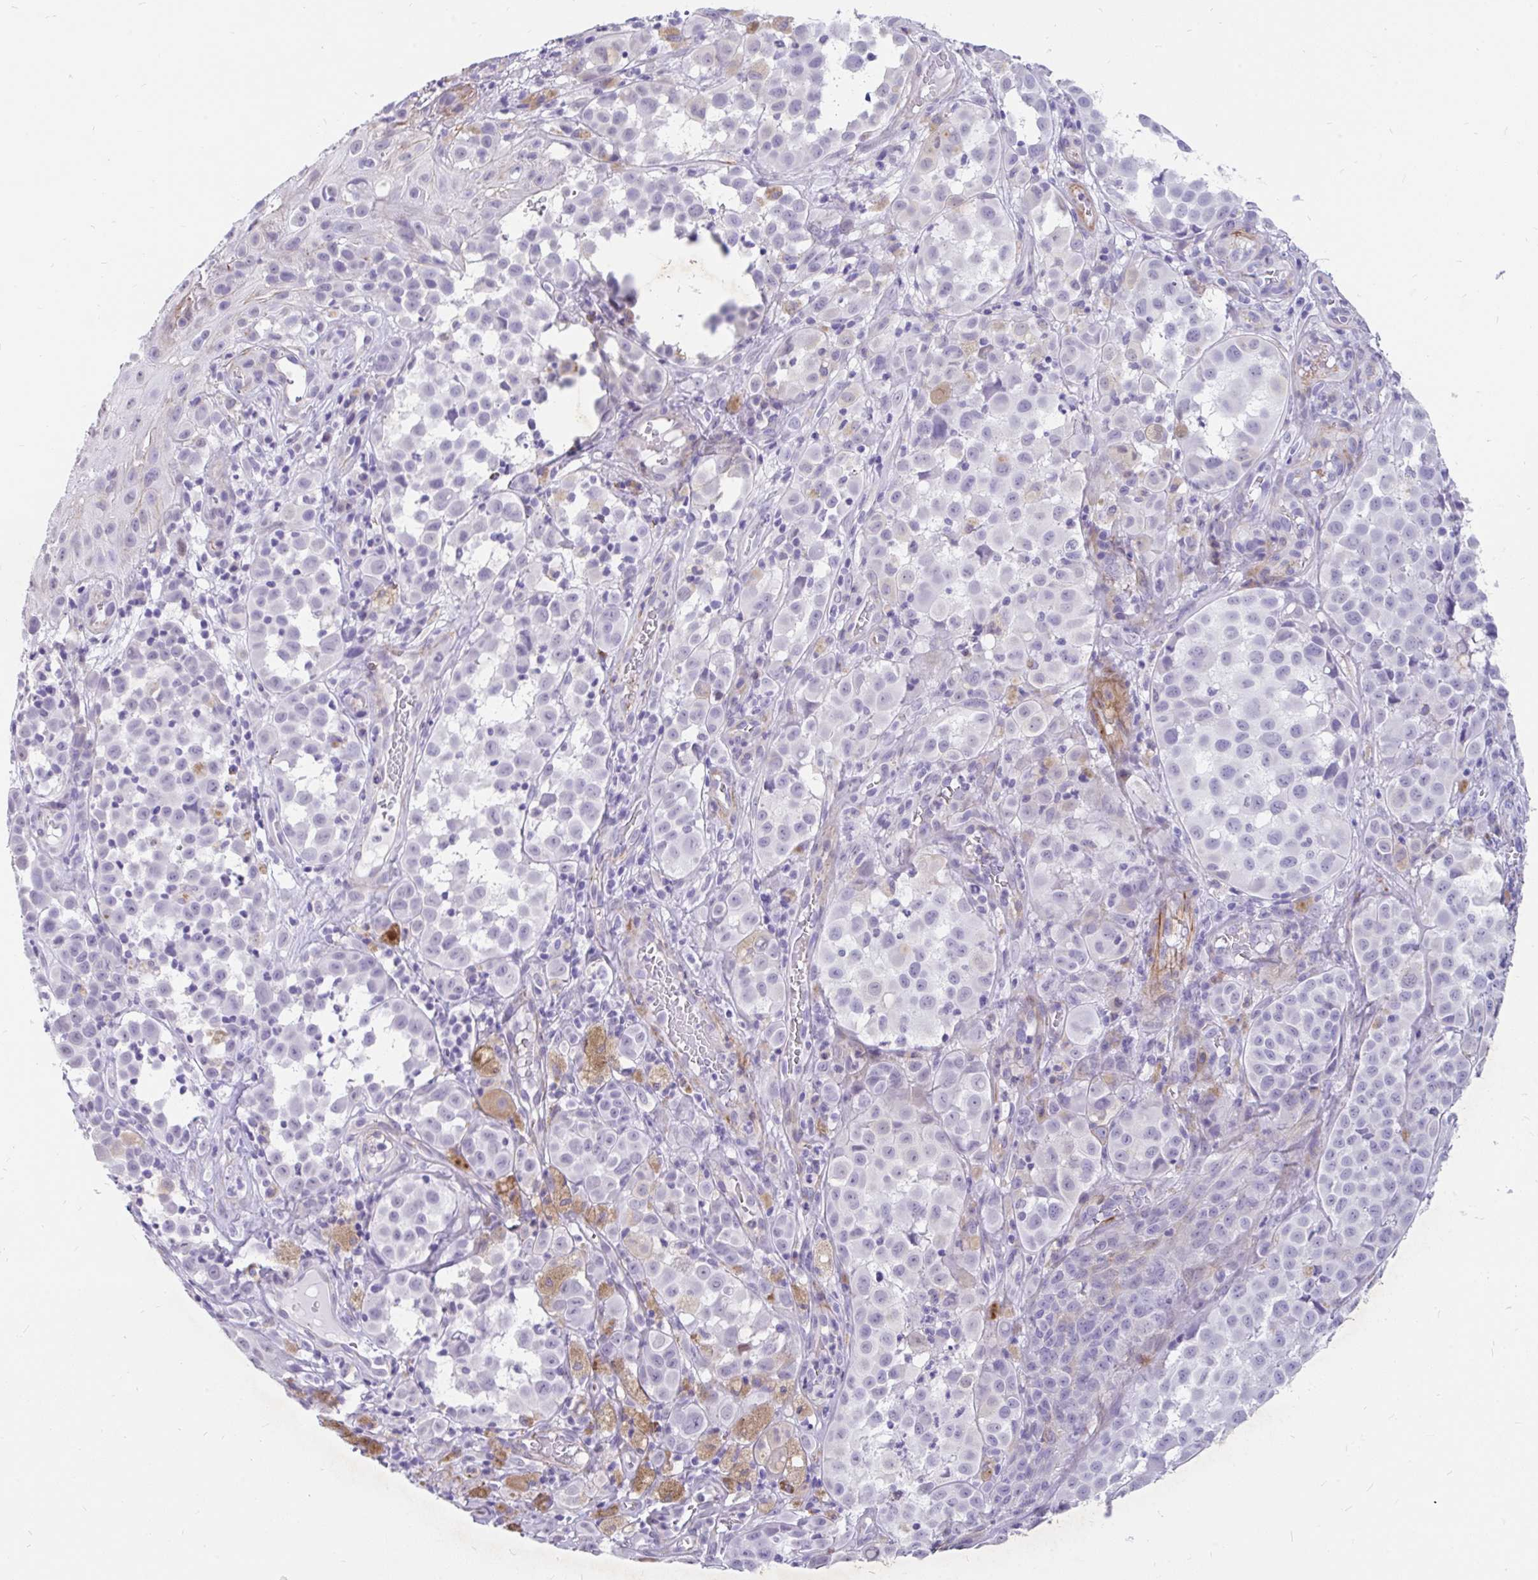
{"staining": {"intensity": "negative", "quantity": "none", "location": "none"}, "tissue": "melanoma", "cell_type": "Tumor cells", "image_type": "cancer", "snomed": [{"axis": "morphology", "description": "Malignant melanoma, NOS"}, {"axis": "topography", "description": "Skin"}], "caption": "There is no significant staining in tumor cells of melanoma.", "gene": "EML5", "patient": {"sex": "male", "age": 64}}